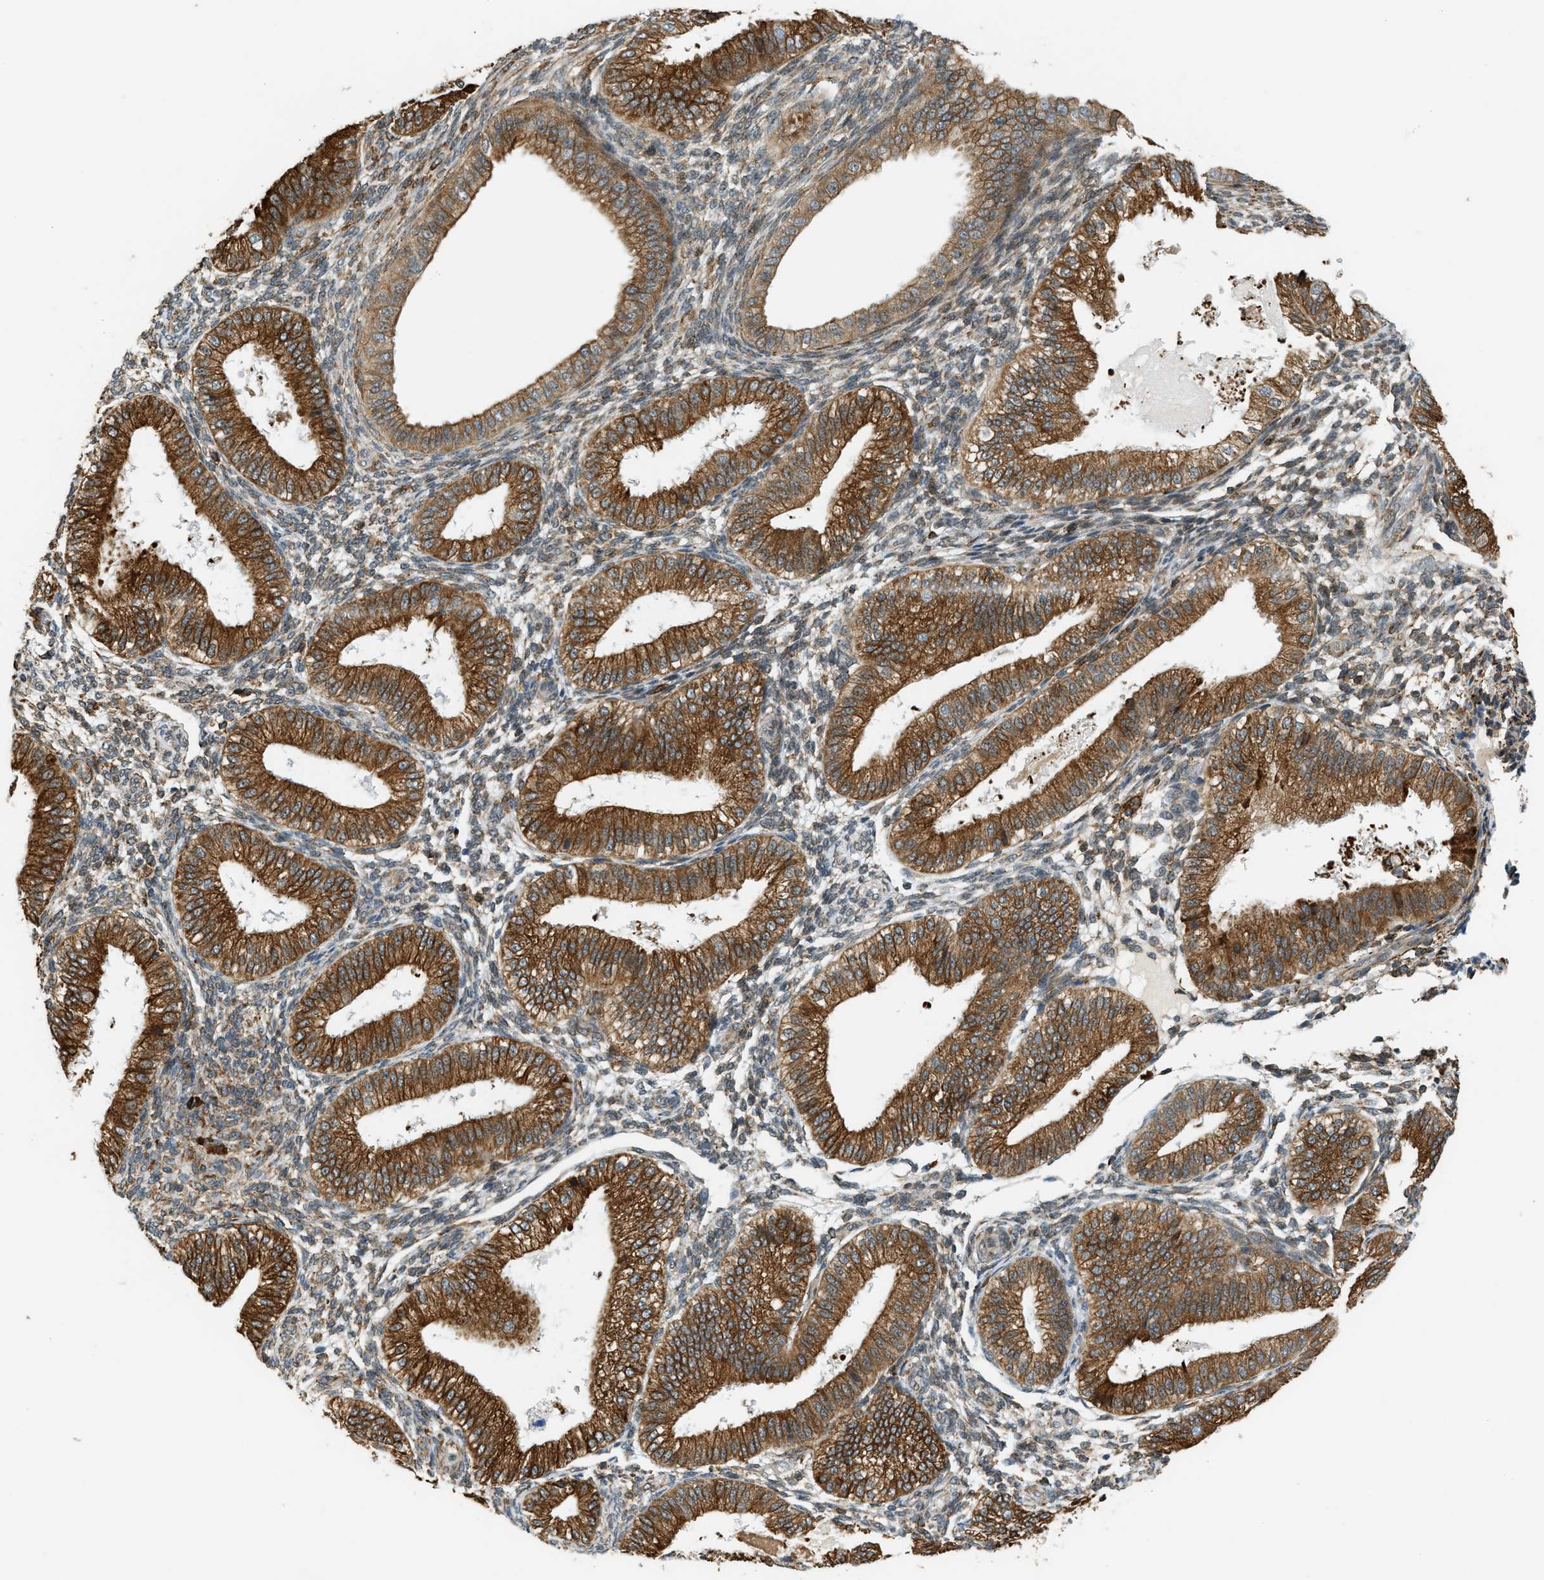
{"staining": {"intensity": "moderate", "quantity": ">75%", "location": "cytoplasmic/membranous"}, "tissue": "endometrium", "cell_type": "Cells in endometrial stroma", "image_type": "normal", "snomed": [{"axis": "morphology", "description": "Normal tissue, NOS"}, {"axis": "topography", "description": "Endometrium"}], "caption": "Protein expression analysis of unremarkable human endometrium reveals moderate cytoplasmic/membranous positivity in approximately >75% of cells in endometrial stroma. (DAB IHC, brown staining for protein, blue staining for nuclei).", "gene": "SEMA4D", "patient": {"sex": "female", "age": 39}}